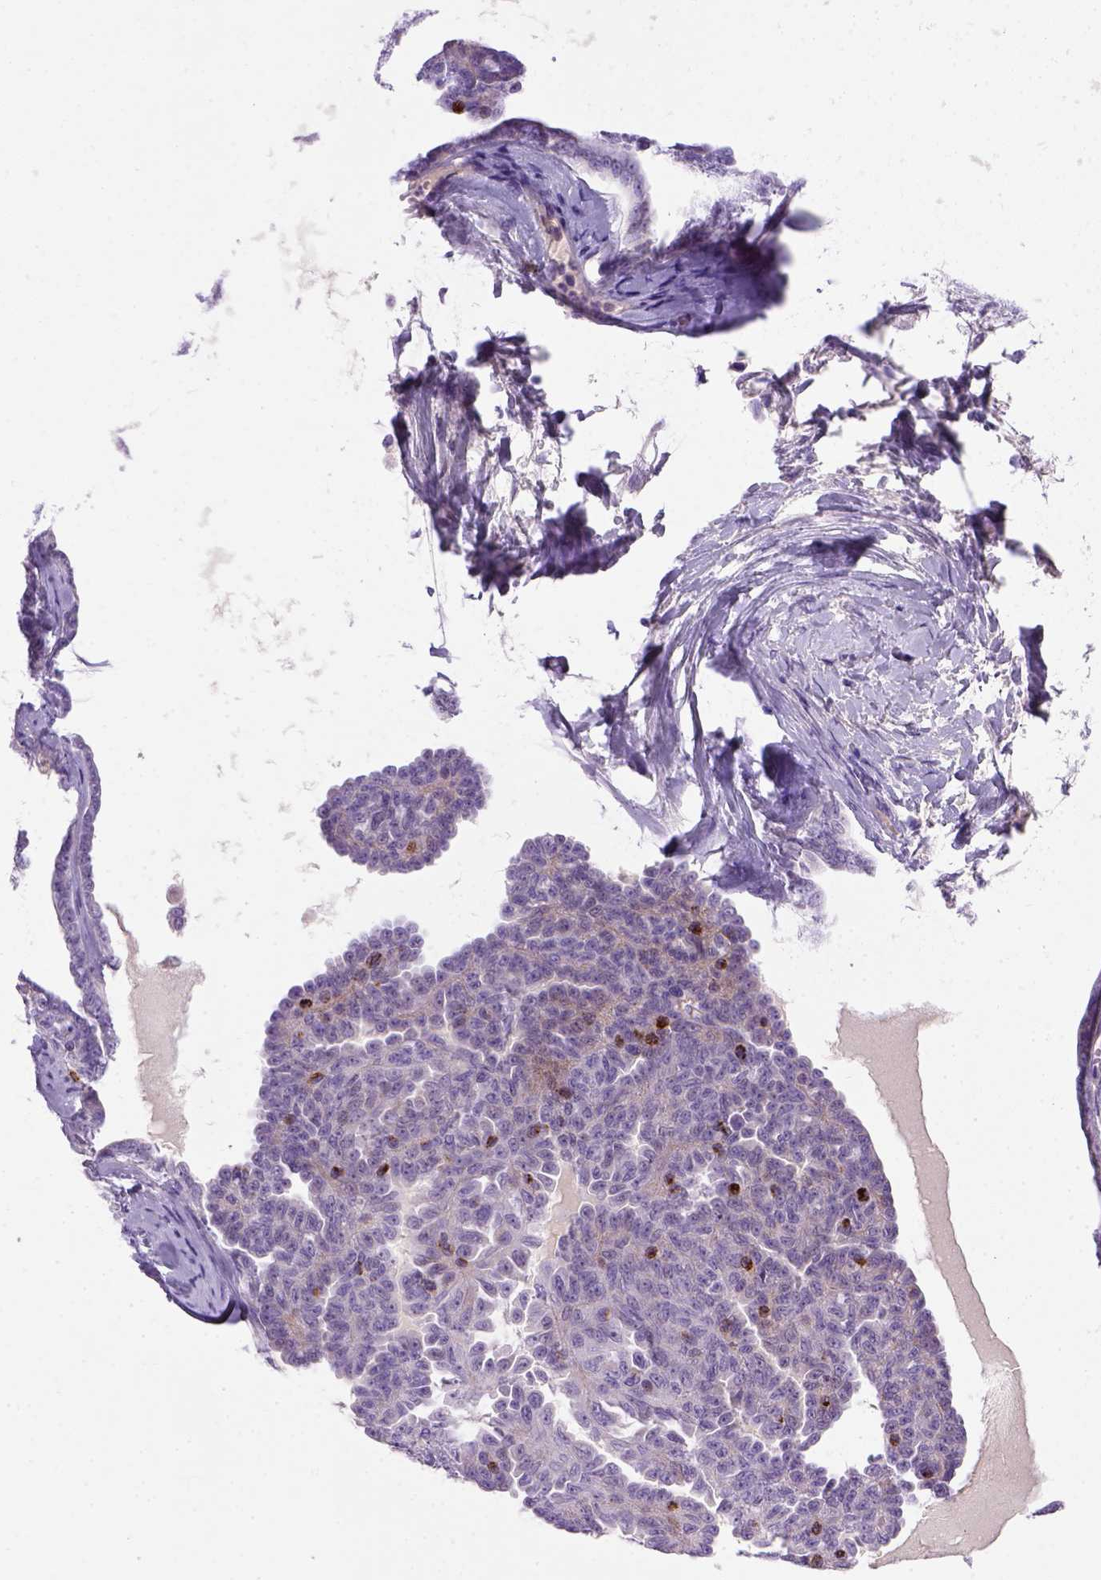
{"staining": {"intensity": "negative", "quantity": "none", "location": "none"}, "tissue": "ovarian cancer", "cell_type": "Tumor cells", "image_type": "cancer", "snomed": [{"axis": "morphology", "description": "Cystadenocarcinoma, serous, NOS"}, {"axis": "topography", "description": "Ovary"}], "caption": "Protein analysis of ovarian cancer shows no significant staining in tumor cells. (Brightfield microscopy of DAB (3,3'-diaminobenzidine) immunohistochemistry at high magnification).", "gene": "CD3E", "patient": {"sex": "female", "age": 71}}